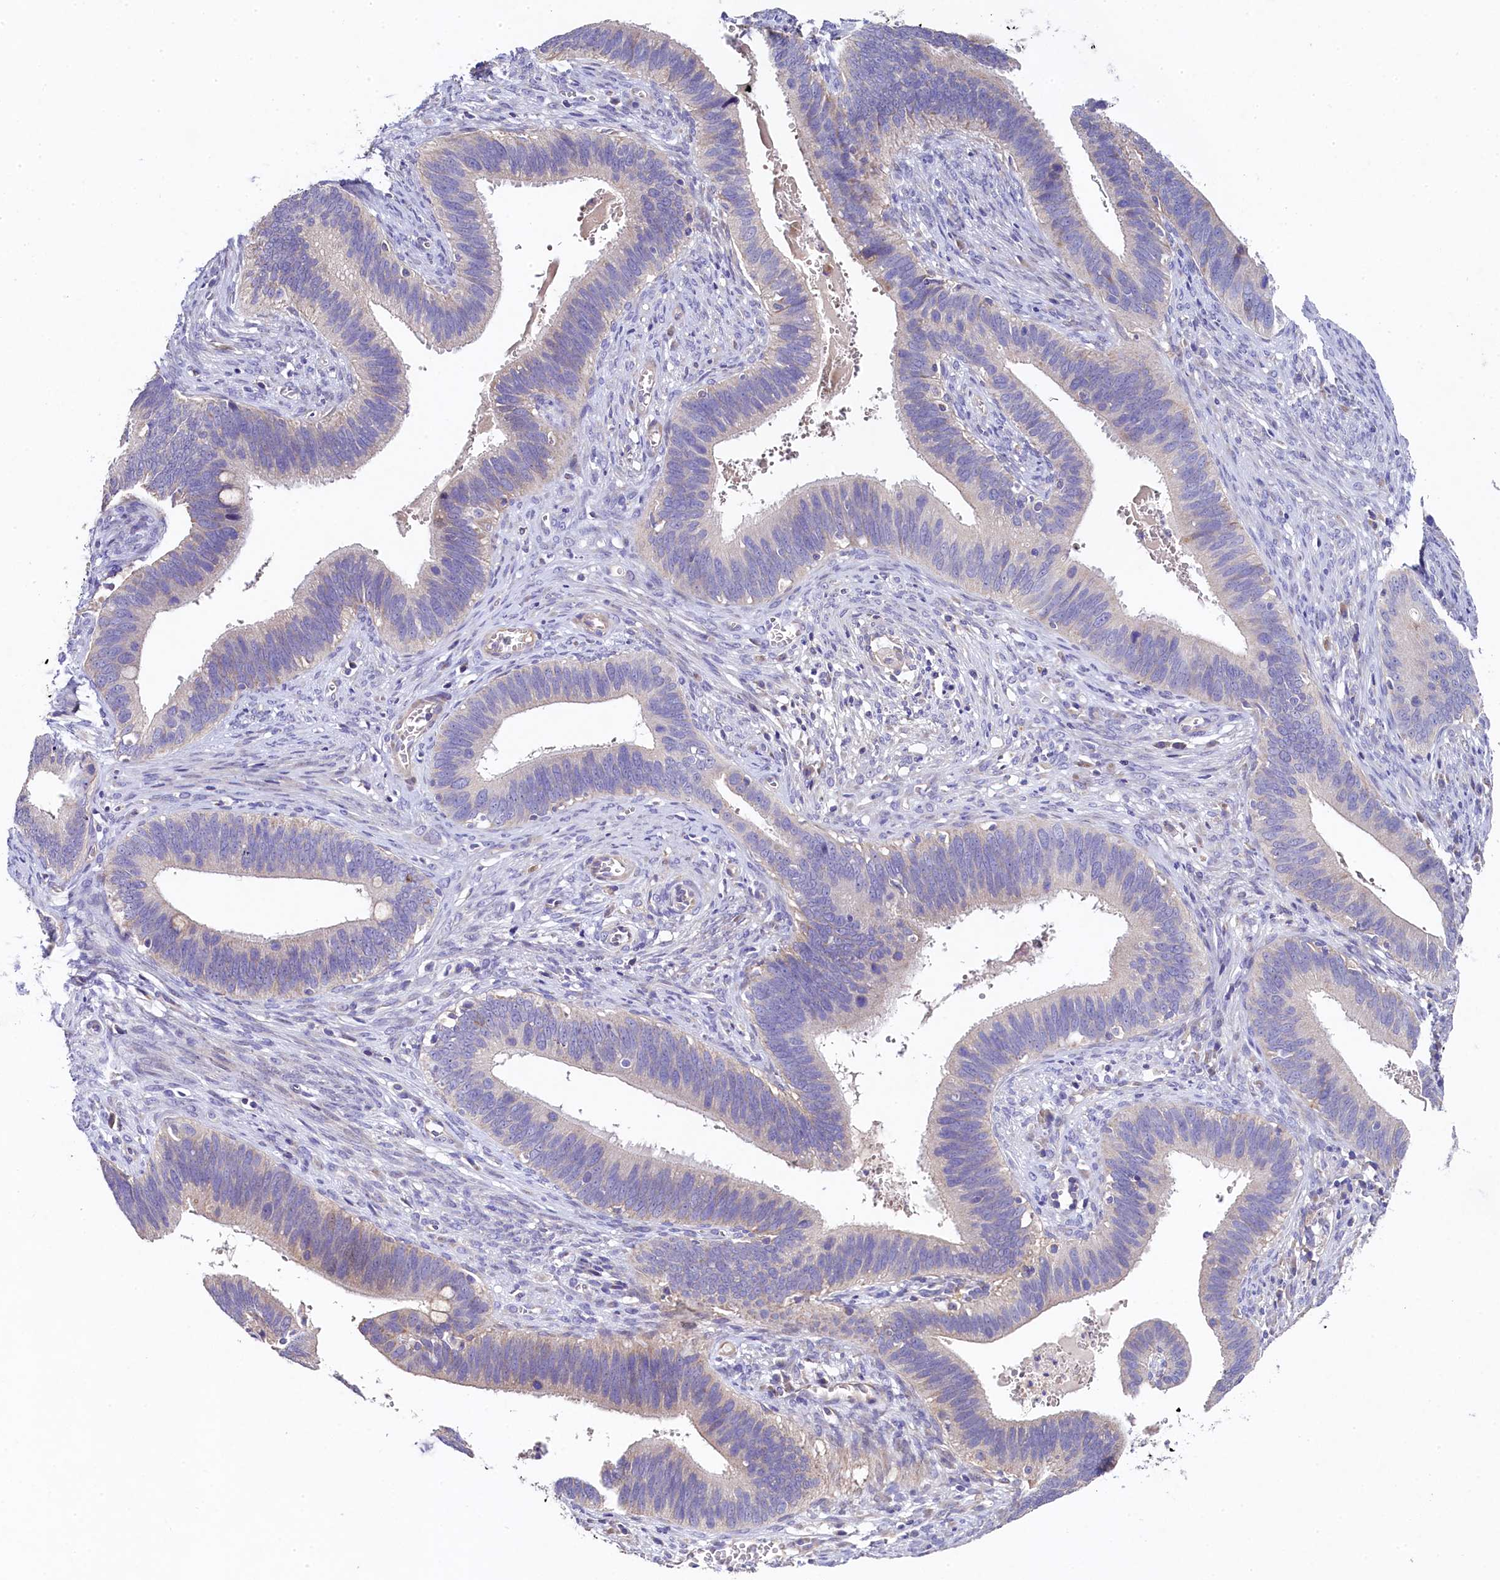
{"staining": {"intensity": "negative", "quantity": "none", "location": "none"}, "tissue": "cervical cancer", "cell_type": "Tumor cells", "image_type": "cancer", "snomed": [{"axis": "morphology", "description": "Adenocarcinoma, NOS"}, {"axis": "topography", "description": "Cervix"}], "caption": "Immunohistochemistry micrograph of neoplastic tissue: human cervical cancer stained with DAB demonstrates no significant protein expression in tumor cells.", "gene": "FXYD6", "patient": {"sex": "female", "age": 42}}